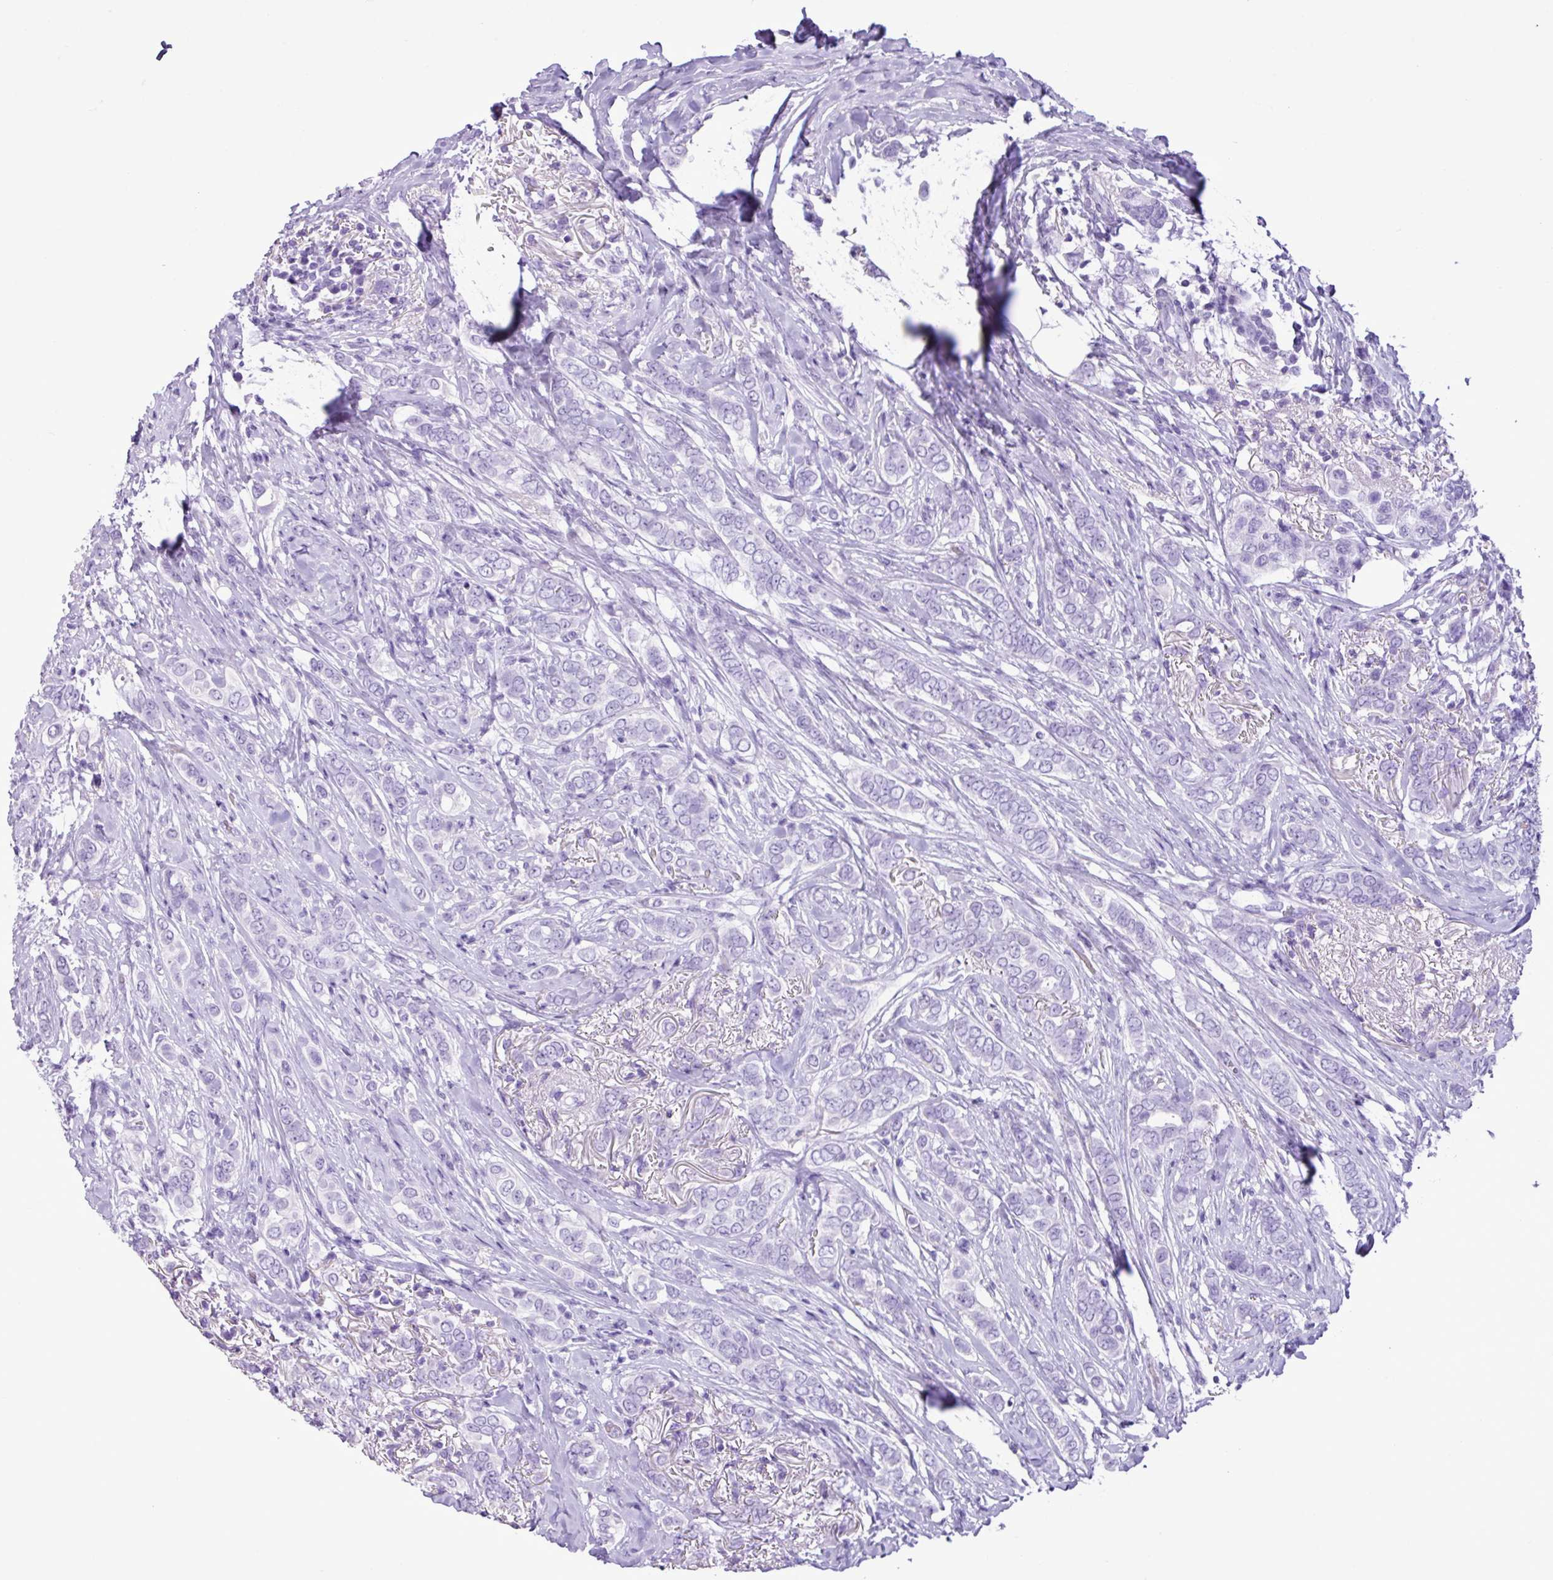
{"staining": {"intensity": "negative", "quantity": "none", "location": "none"}, "tissue": "breast cancer", "cell_type": "Tumor cells", "image_type": "cancer", "snomed": [{"axis": "morphology", "description": "Lobular carcinoma"}, {"axis": "topography", "description": "Breast"}], "caption": "Human breast cancer stained for a protein using IHC displays no positivity in tumor cells.", "gene": "ZSCAN5A", "patient": {"sex": "female", "age": 51}}